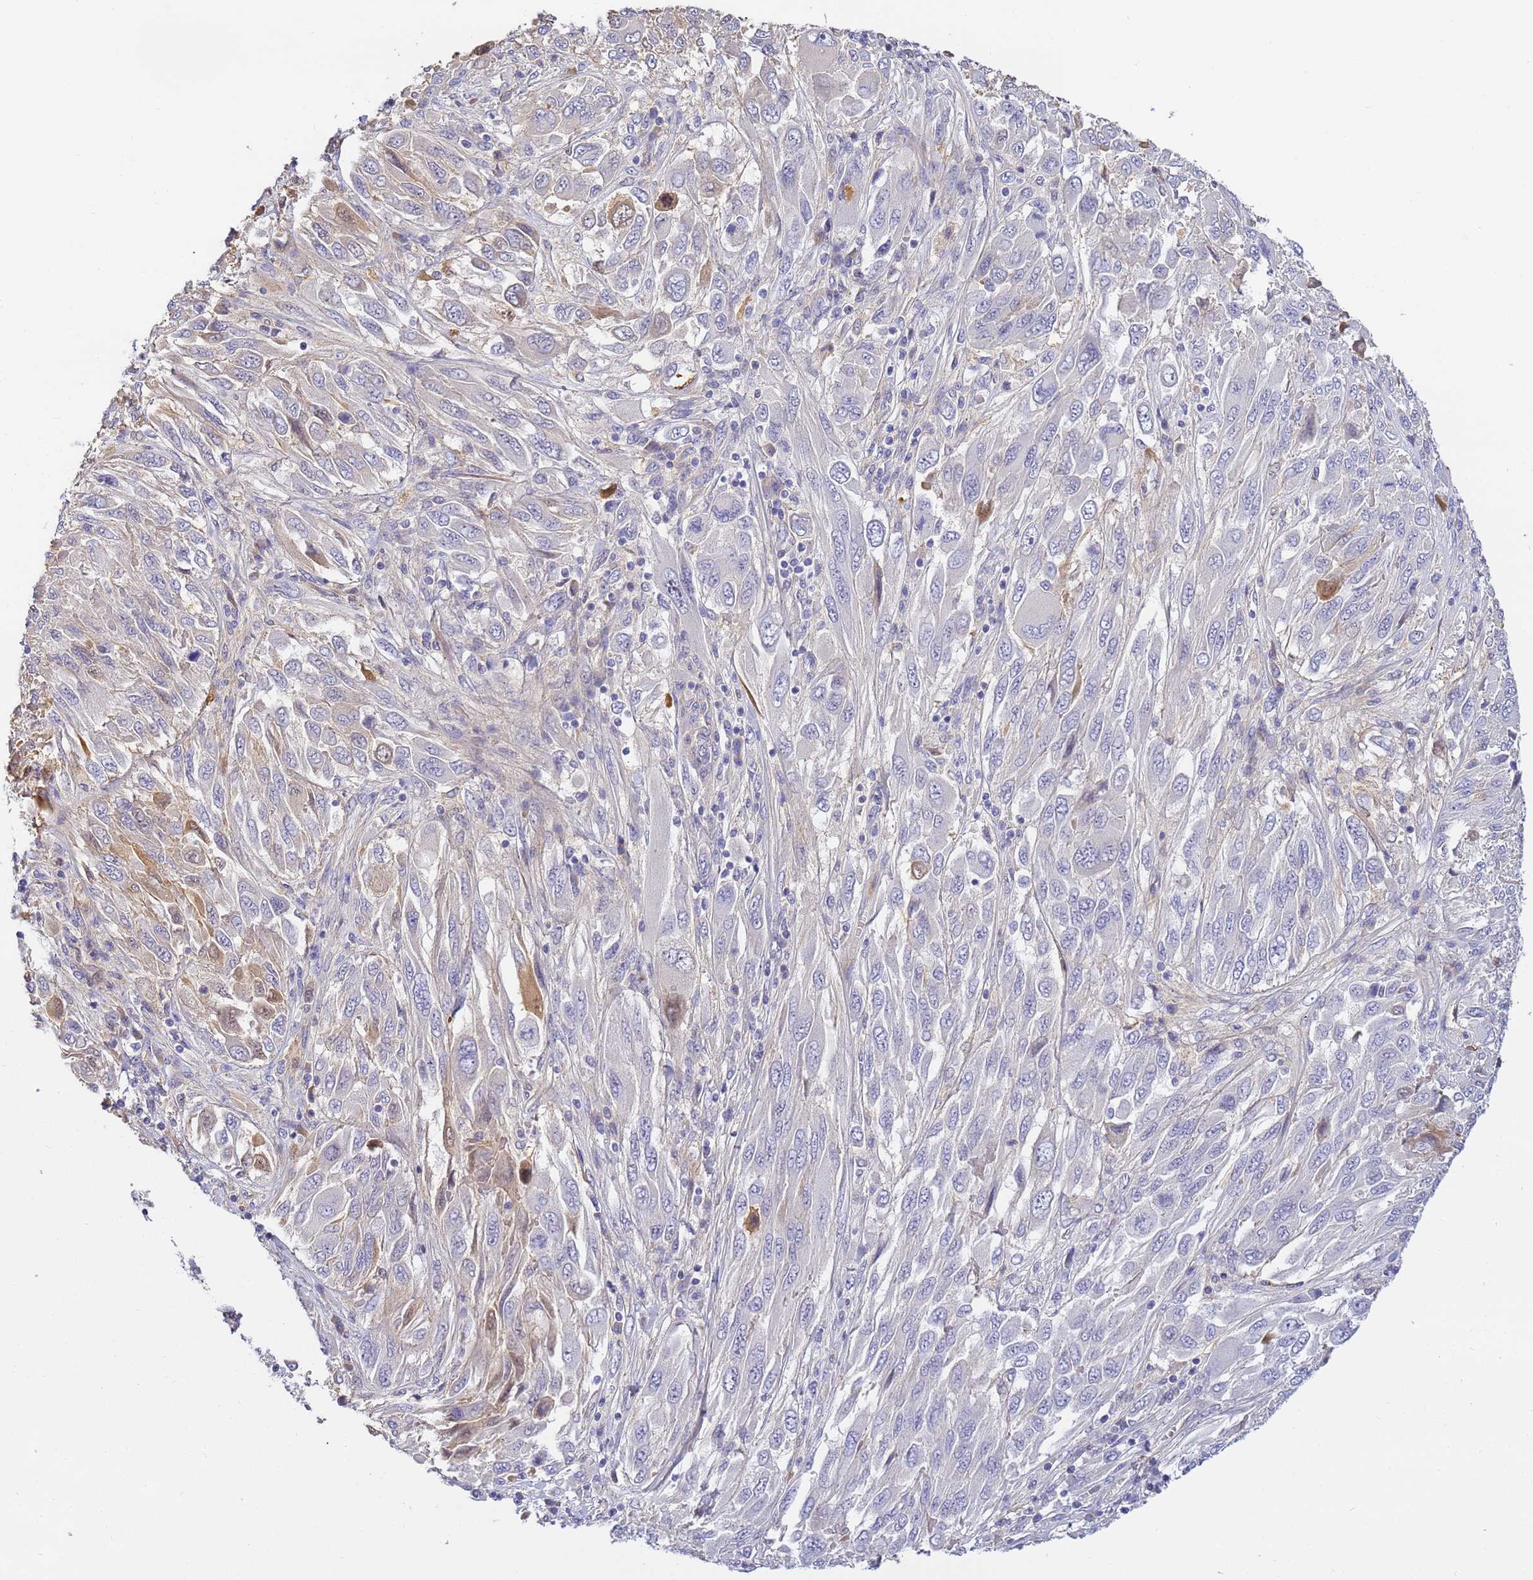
{"staining": {"intensity": "moderate", "quantity": "25%-75%", "location": "cytoplasmic/membranous"}, "tissue": "melanoma", "cell_type": "Tumor cells", "image_type": "cancer", "snomed": [{"axis": "morphology", "description": "Malignant melanoma, NOS"}, {"axis": "topography", "description": "Skin"}], "caption": "High-power microscopy captured an IHC micrograph of melanoma, revealing moderate cytoplasmic/membranous staining in approximately 25%-75% of tumor cells.", "gene": "CFH", "patient": {"sex": "female", "age": 91}}